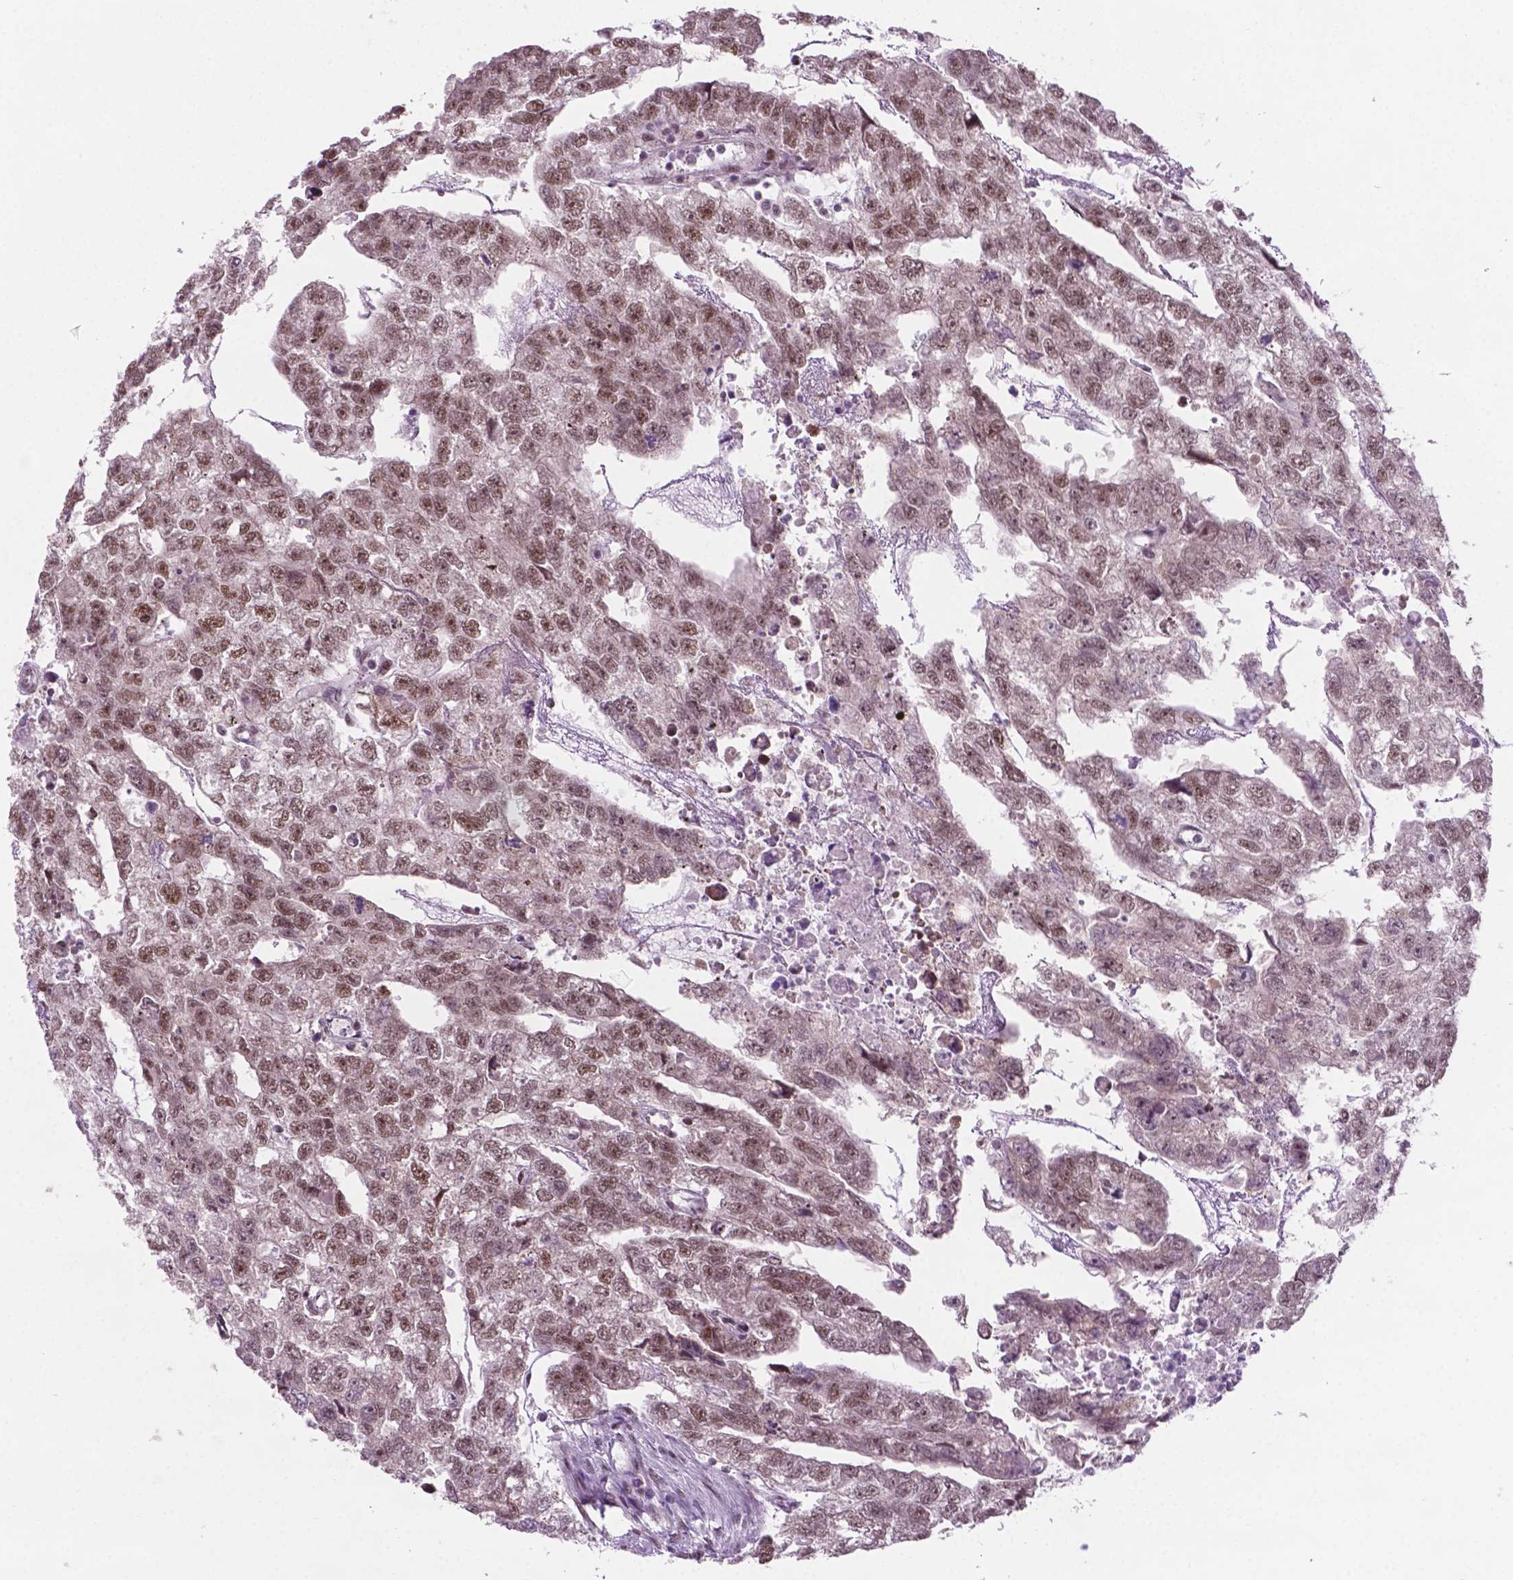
{"staining": {"intensity": "moderate", "quantity": ">75%", "location": "nuclear"}, "tissue": "testis cancer", "cell_type": "Tumor cells", "image_type": "cancer", "snomed": [{"axis": "morphology", "description": "Carcinoma, Embryonal, NOS"}, {"axis": "morphology", "description": "Teratoma, malignant, NOS"}, {"axis": "topography", "description": "Testis"}], "caption": "Immunohistochemical staining of testis cancer (embryonal carcinoma) exhibits medium levels of moderate nuclear protein positivity in approximately >75% of tumor cells.", "gene": "PHAX", "patient": {"sex": "male", "age": 44}}